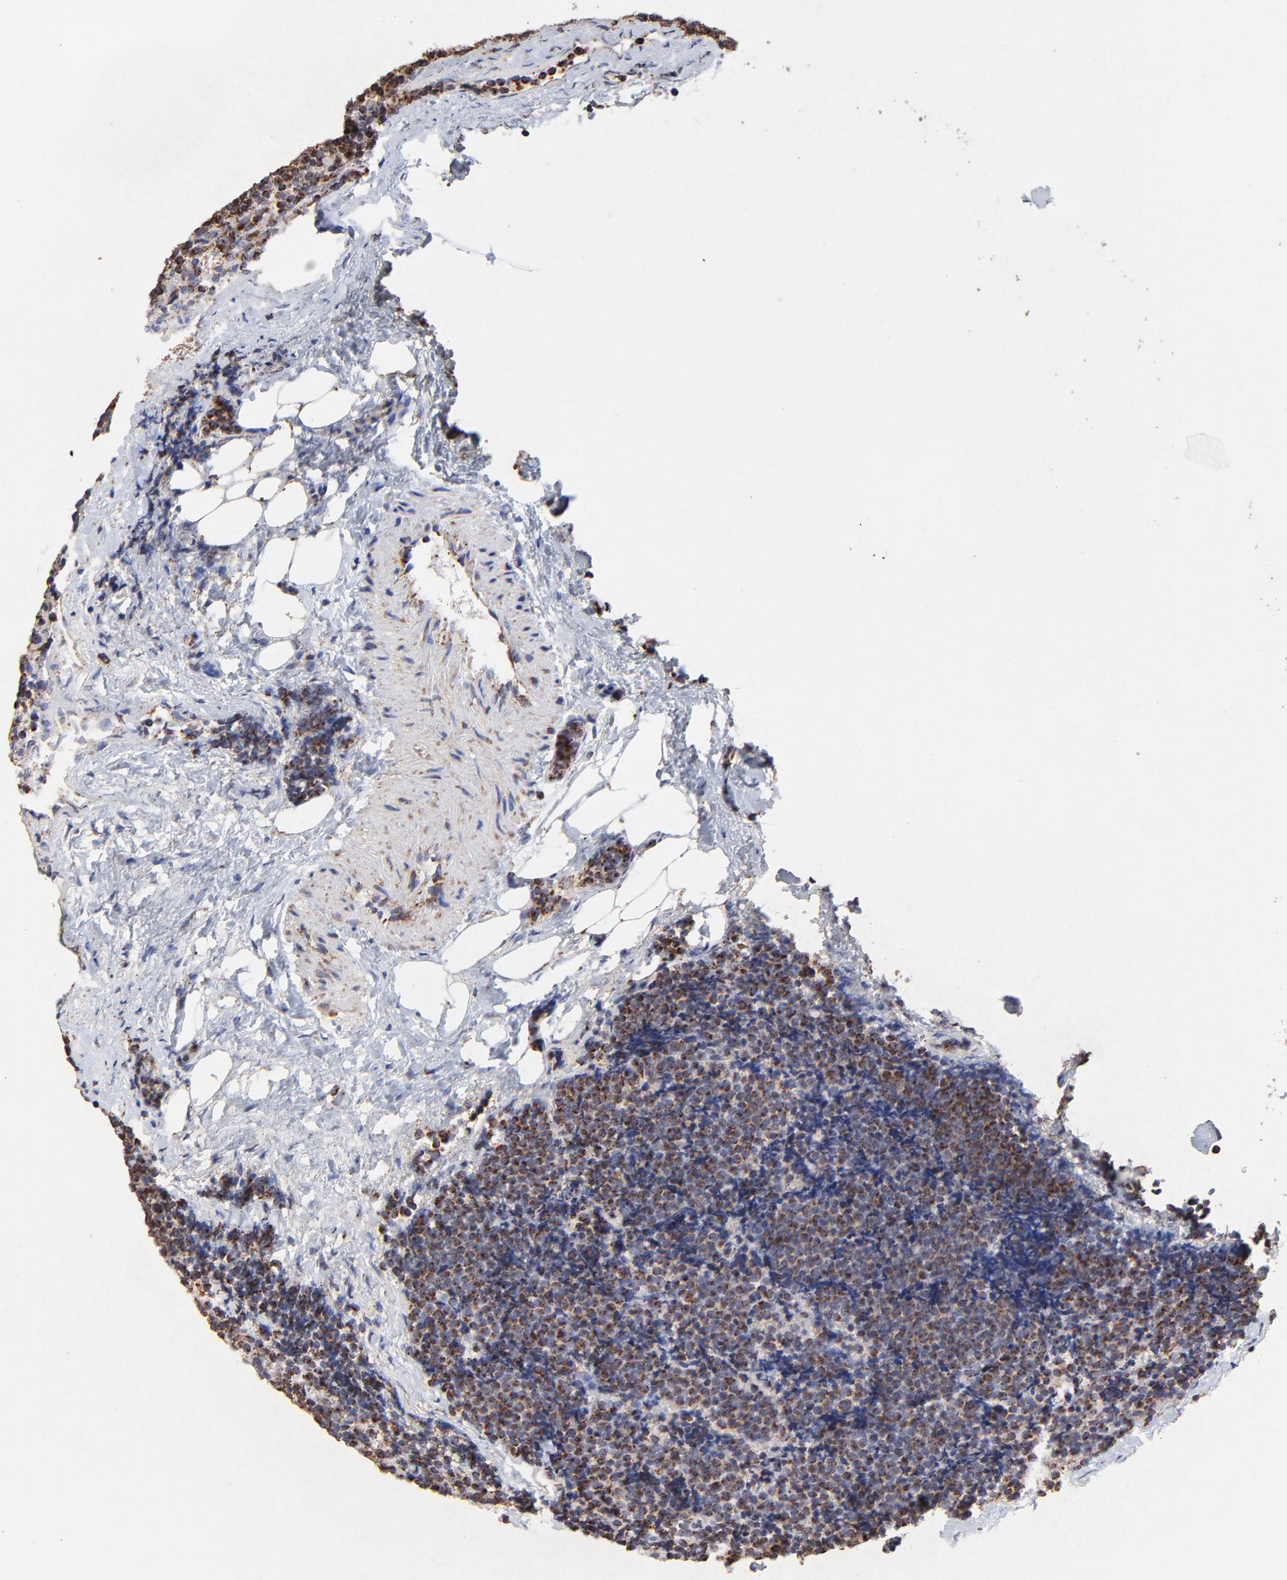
{"staining": {"intensity": "moderate", "quantity": "25%-75%", "location": "cytoplasmic/membranous"}, "tissue": "lymphoma", "cell_type": "Tumor cells", "image_type": "cancer", "snomed": [{"axis": "morphology", "description": "Malignant lymphoma, non-Hodgkin's type, High grade"}, {"axis": "topography", "description": "Lymph node"}], "caption": "IHC (DAB (3,3'-diaminobenzidine)) staining of malignant lymphoma, non-Hodgkin's type (high-grade) reveals moderate cytoplasmic/membranous protein expression in about 25%-75% of tumor cells.", "gene": "SSBP1", "patient": {"sex": "female", "age": 58}}